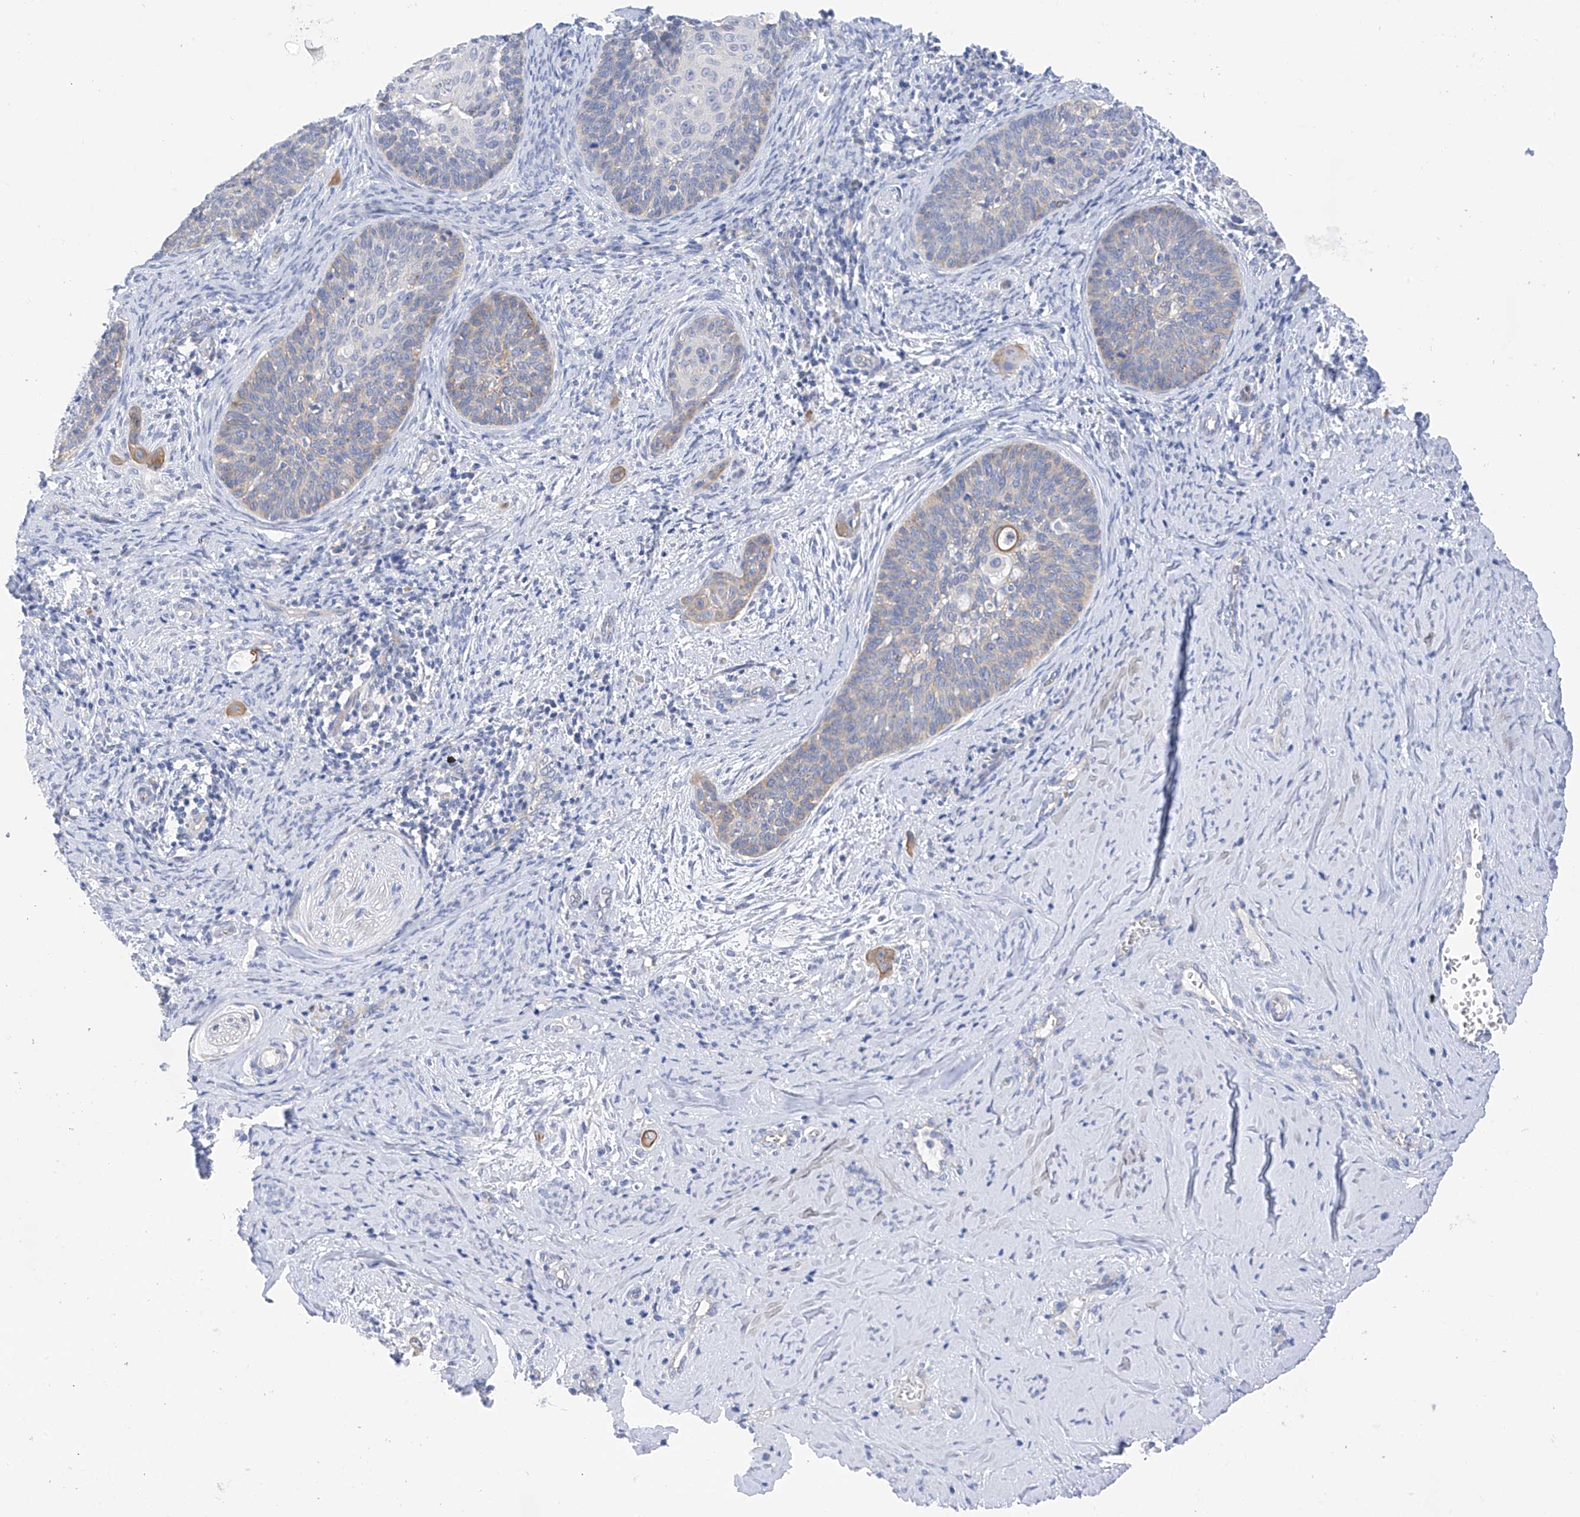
{"staining": {"intensity": "negative", "quantity": "none", "location": "none"}, "tissue": "cervical cancer", "cell_type": "Tumor cells", "image_type": "cancer", "snomed": [{"axis": "morphology", "description": "Squamous cell carcinoma, NOS"}, {"axis": "topography", "description": "Cervix"}], "caption": "Immunohistochemistry (IHC) photomicrograph of squamous cell carcinoma (cervical) stained for a protein (brown), which reveals no positivity in tumor cells.", "gene": "PIK3C2B", "patient": {"sex": "female", "age": 33}}